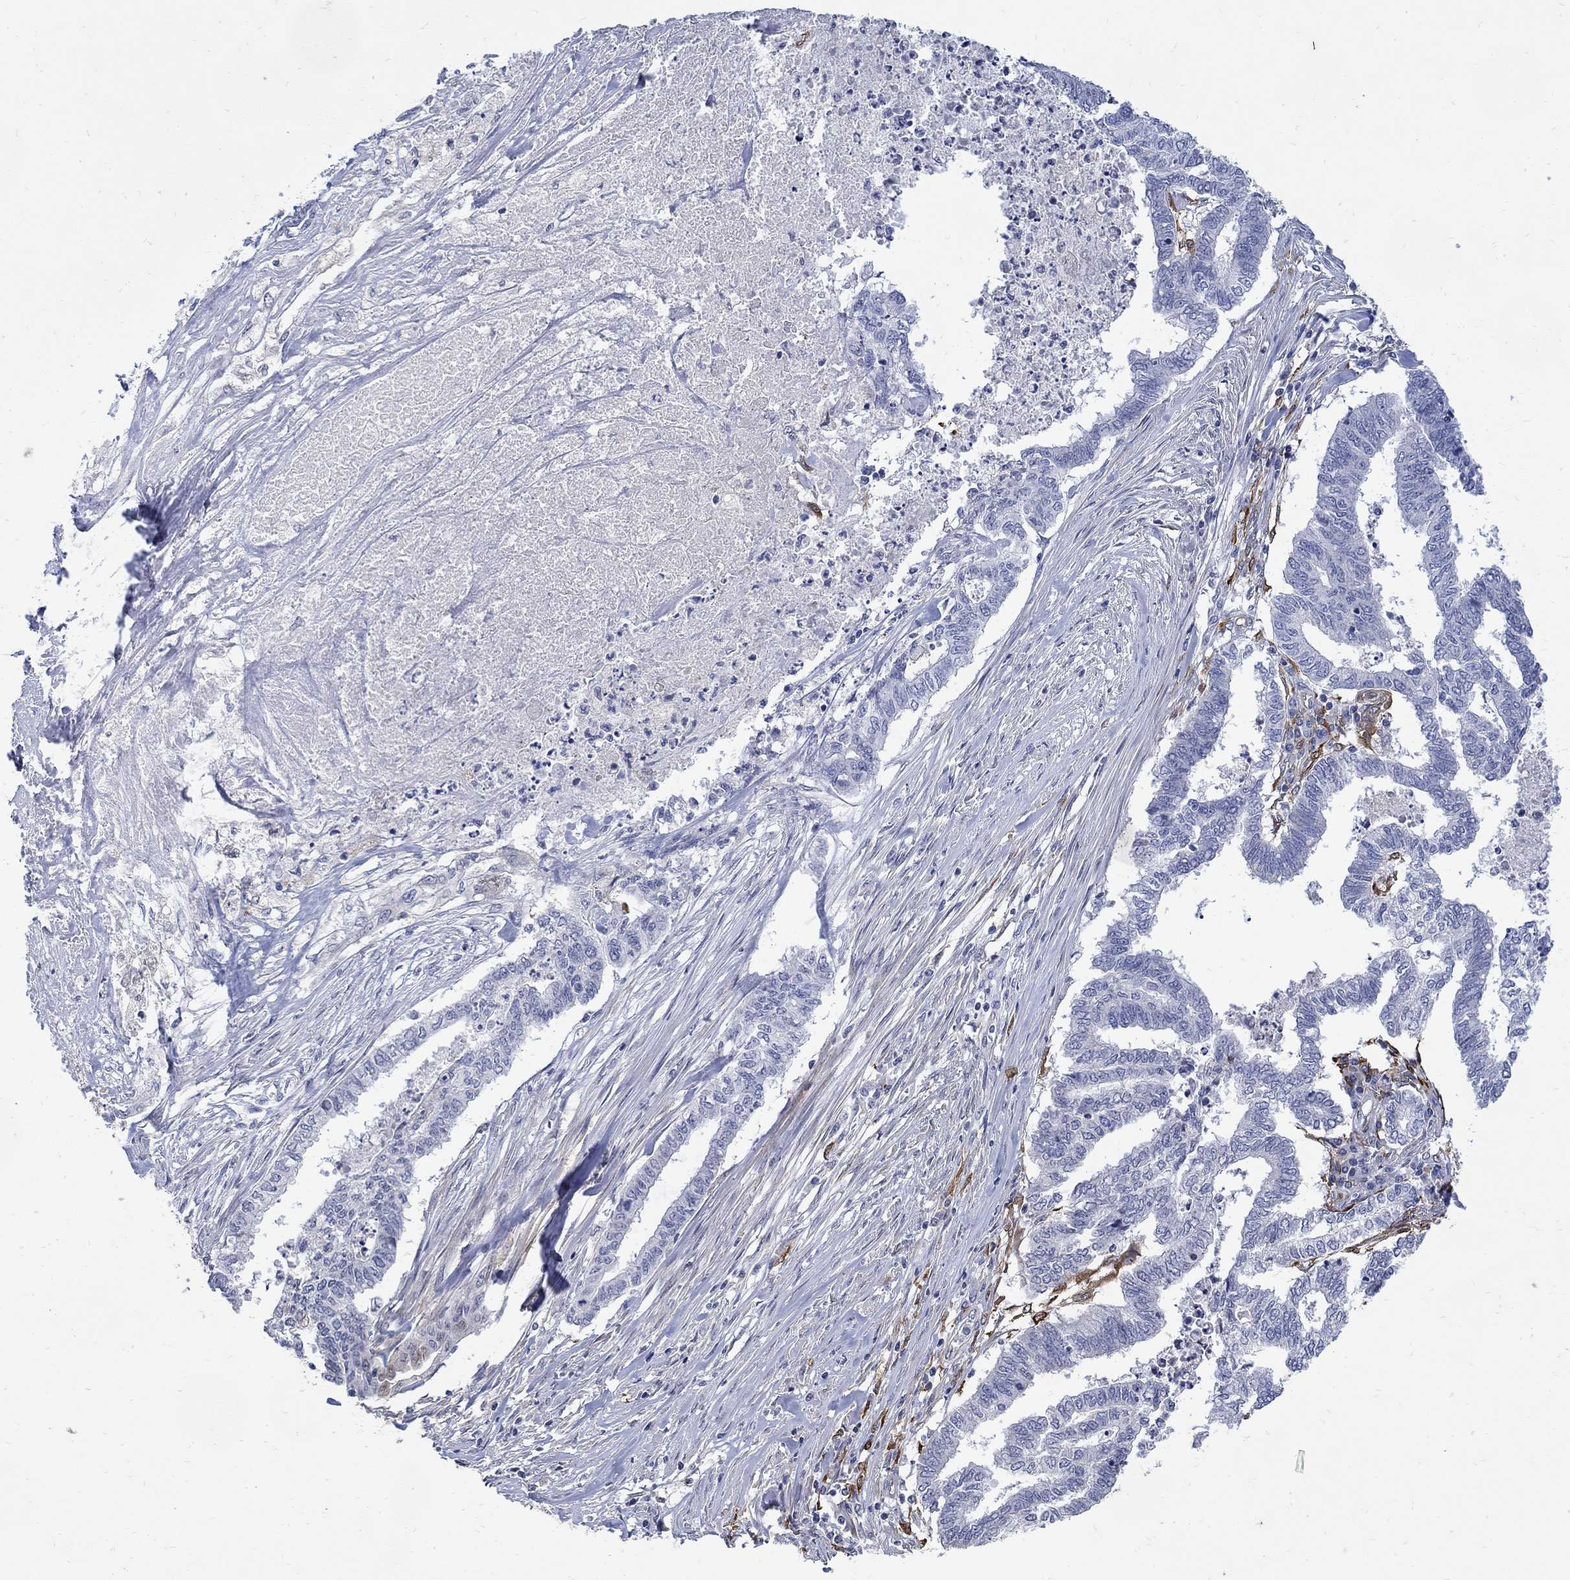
{"staining": {"intensity": "negative", "quantity": "none", "location": "none"}, "tissue": "endometrial cancer", "cell_type": "Tumor cells", "image_type": "cancer", "snomed": [{"axis": "morphology", "description": "Adenocarcinoma, NOS"}, {"axis": "topography", "description": "Endometrium"}], "caption": "There is no significant expression in tumor cells of adenocarcinoma (endometrial).", "gene": "TGM2", "patient": {"sex": "female", "age": 79}}